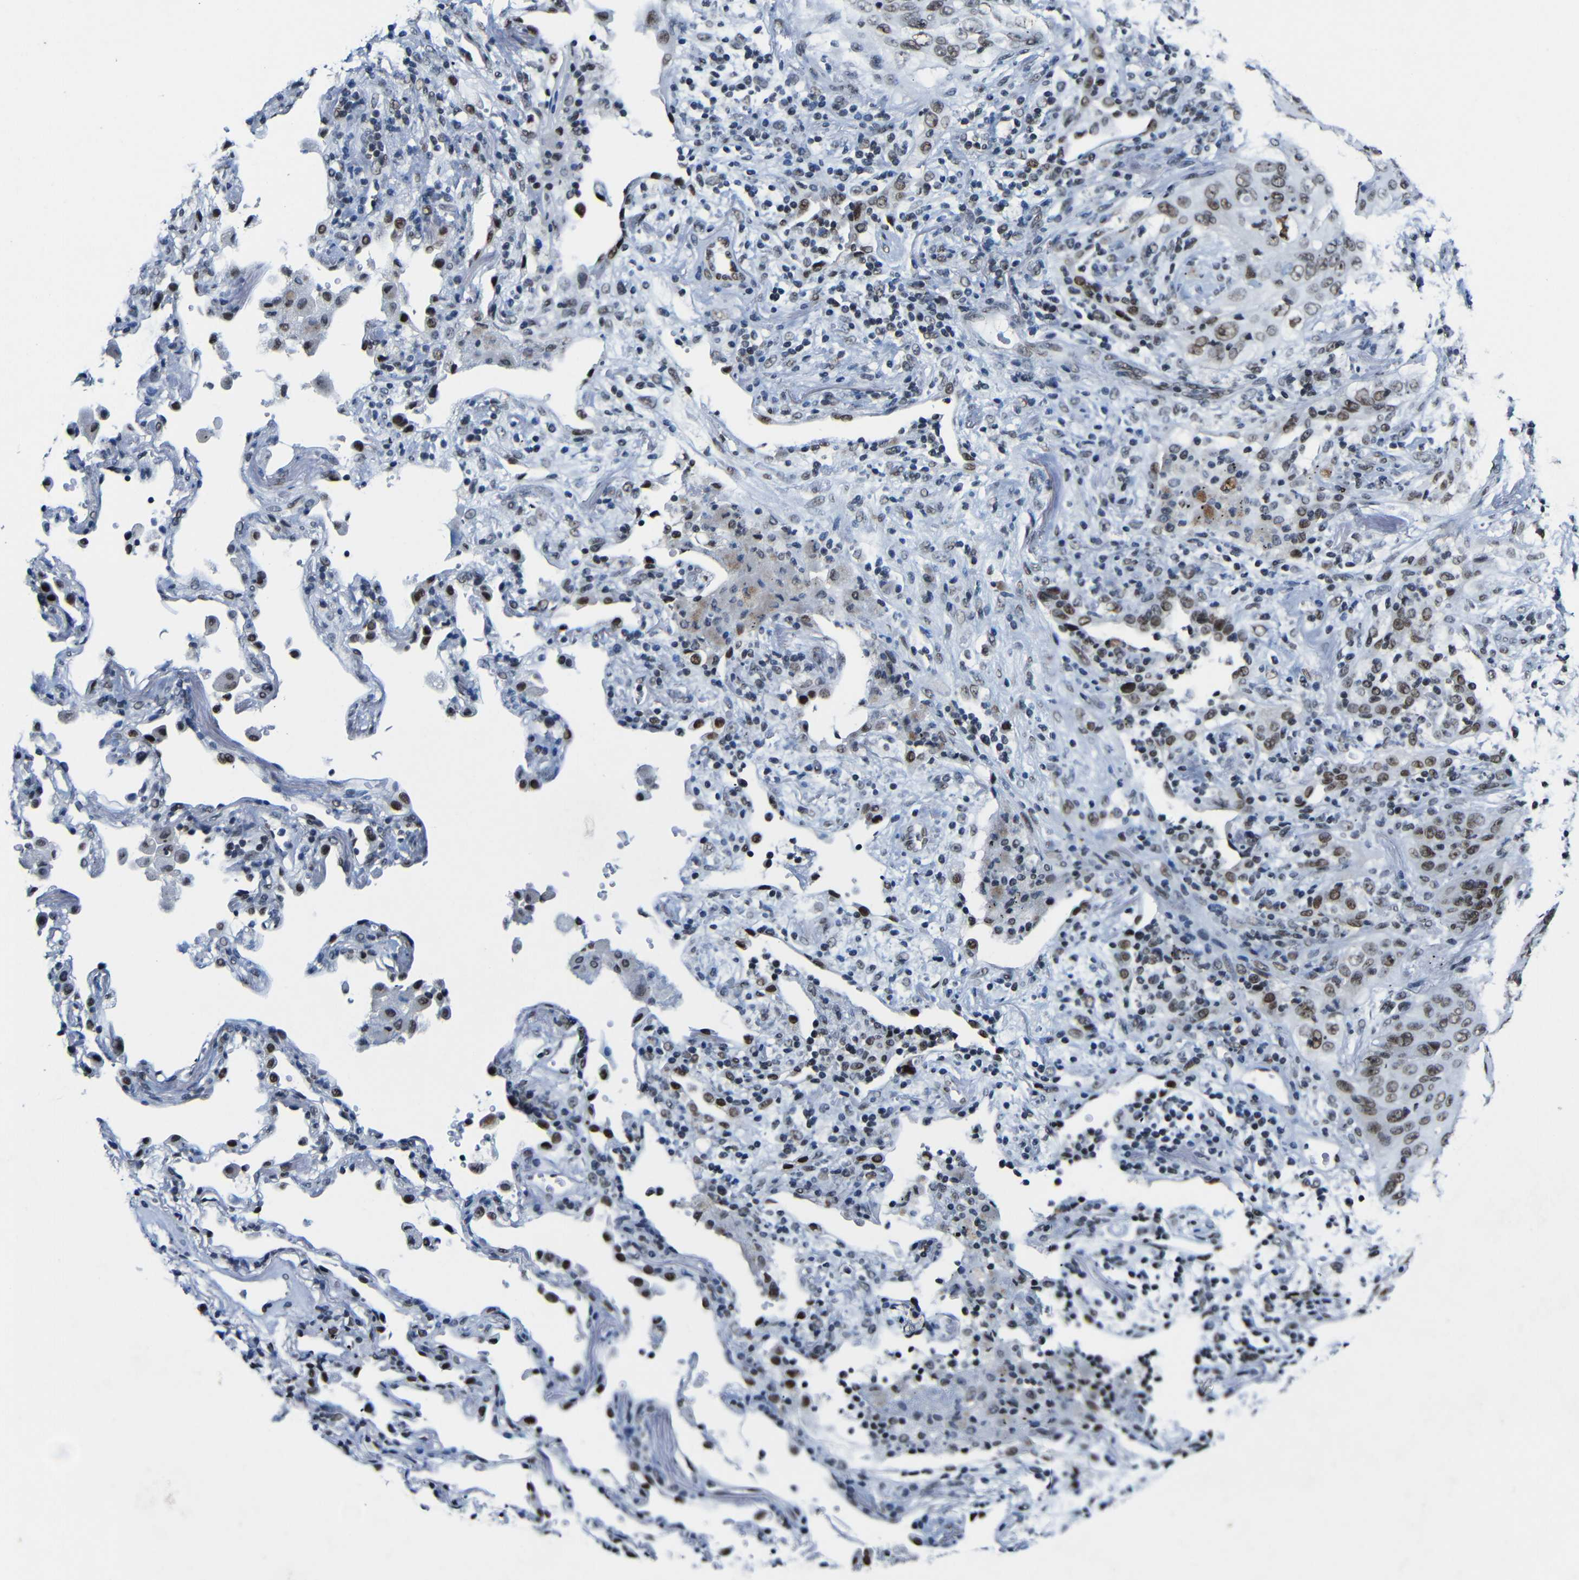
{"staining": {"intensity": "moderate", "quantity": "25%-75%", "location": "nuclear"}, "tissue": "lung cancer", "cell_type": "Tumor cells", "image_type": "cancer", "snomed": [{"axis": "morphology", "description": "Squamous cell carcinoma, NOS"}, {"axis": "topography", "description": "Lung"}], "caption": "IHC of lung squamous cell carcinoma displays medium levels of moderate nuclear expression in about 25%-75% of tumor cells. Nuclei are stained in blue.", "gene": "PTBP1", "patient": {"sex": "female", "age": 67}}